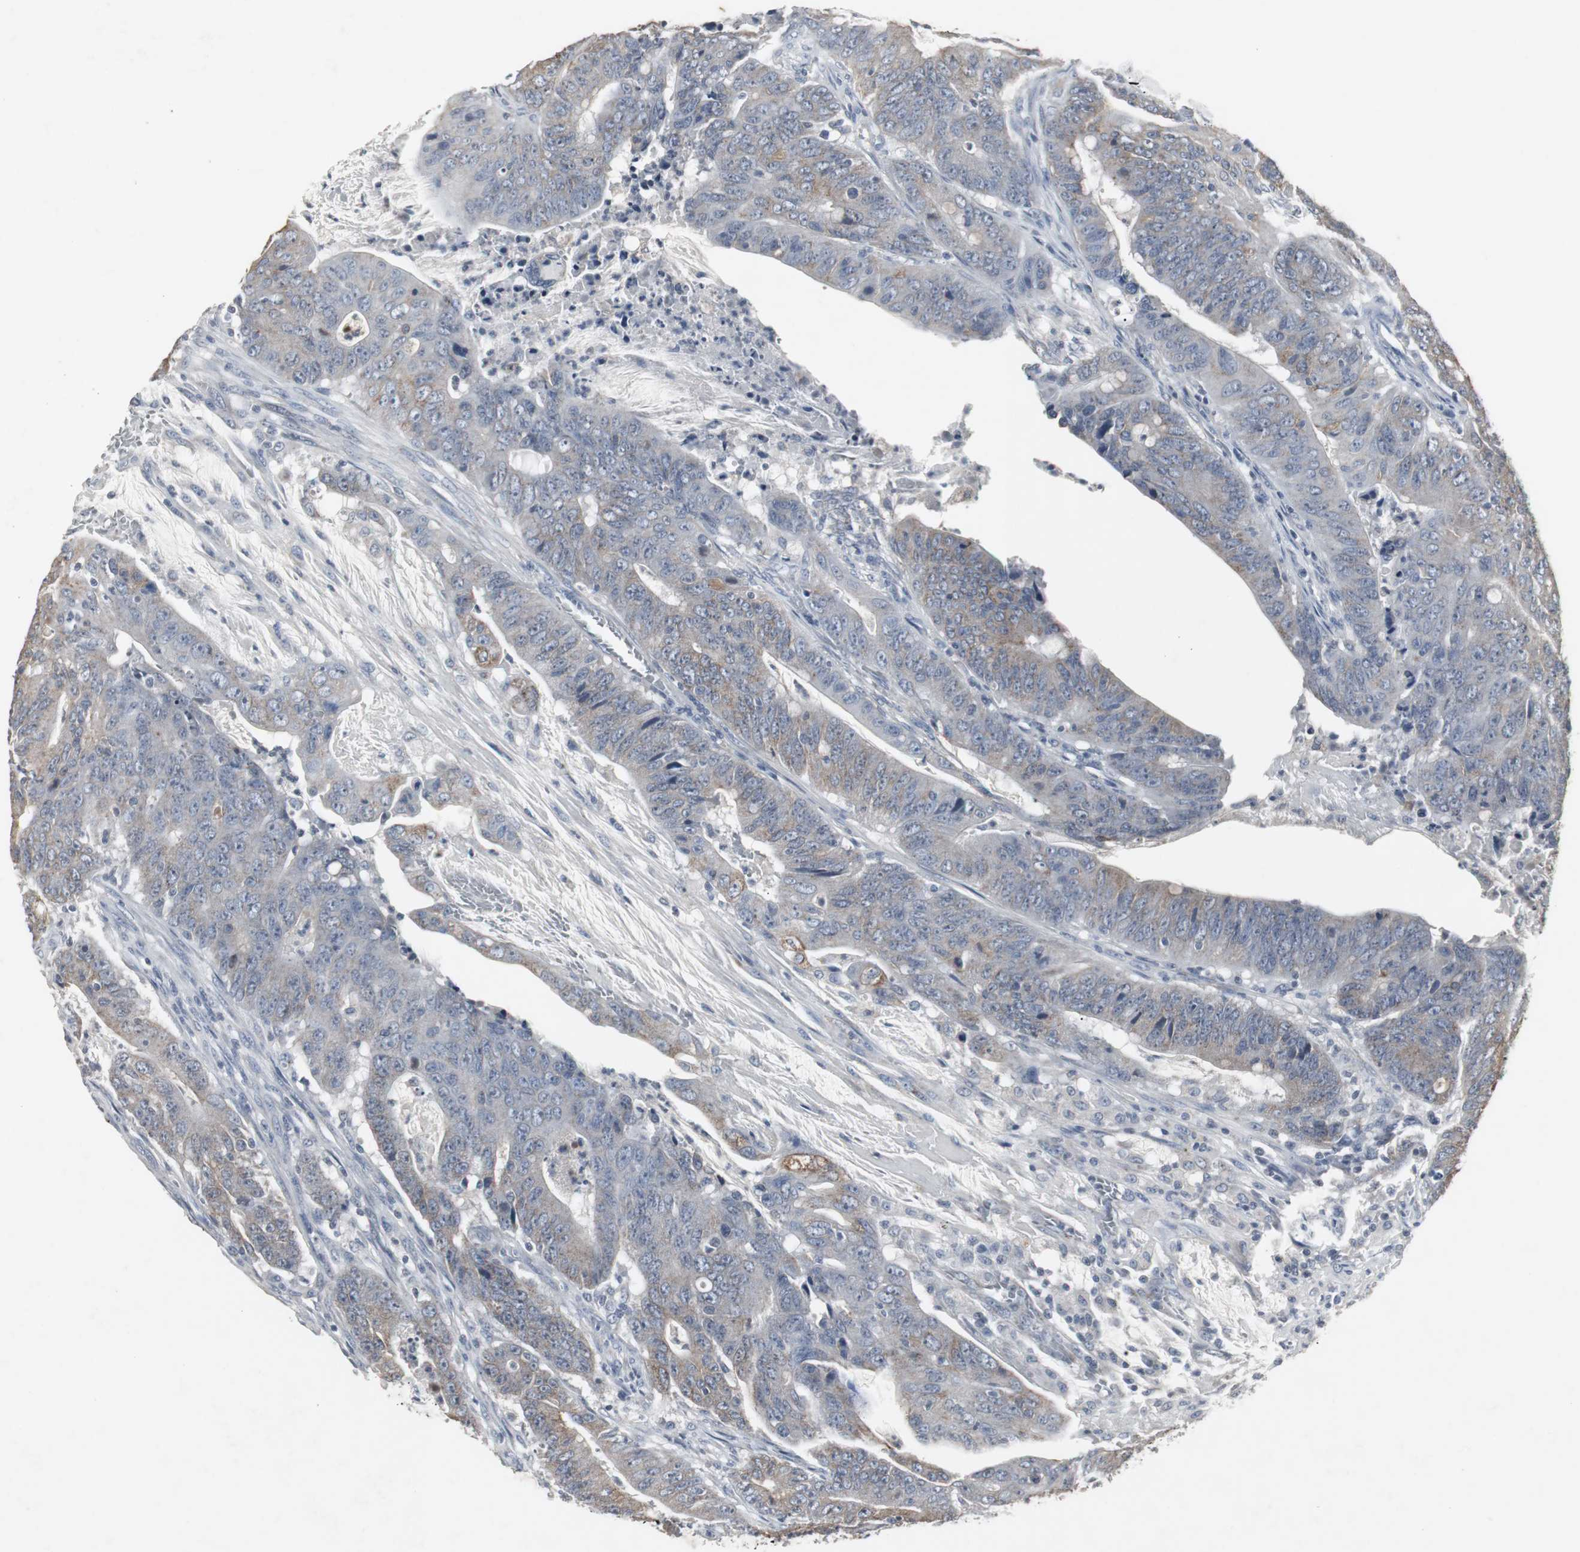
{"staining": {"intensity": "moderate", "quantity": "<25%", "location": "cytoplasmic/membranous"}, "tissue": "colorectal cancer", "cell_type": "Tumor cells", "image_type": "cancer", "snomed": [{"axis": "morphology", "description": "Adenocarcinoma, NOS"}, {"axis": "topography", "description": "Colon"}], "caption": "Tumor cells show moderate cytoplasmic/membranous staining in about <25% of cells in adenocarcinoma (colorectal).", "gene": "ACAA1", "patient": {"sex": "male", "age": 45}}